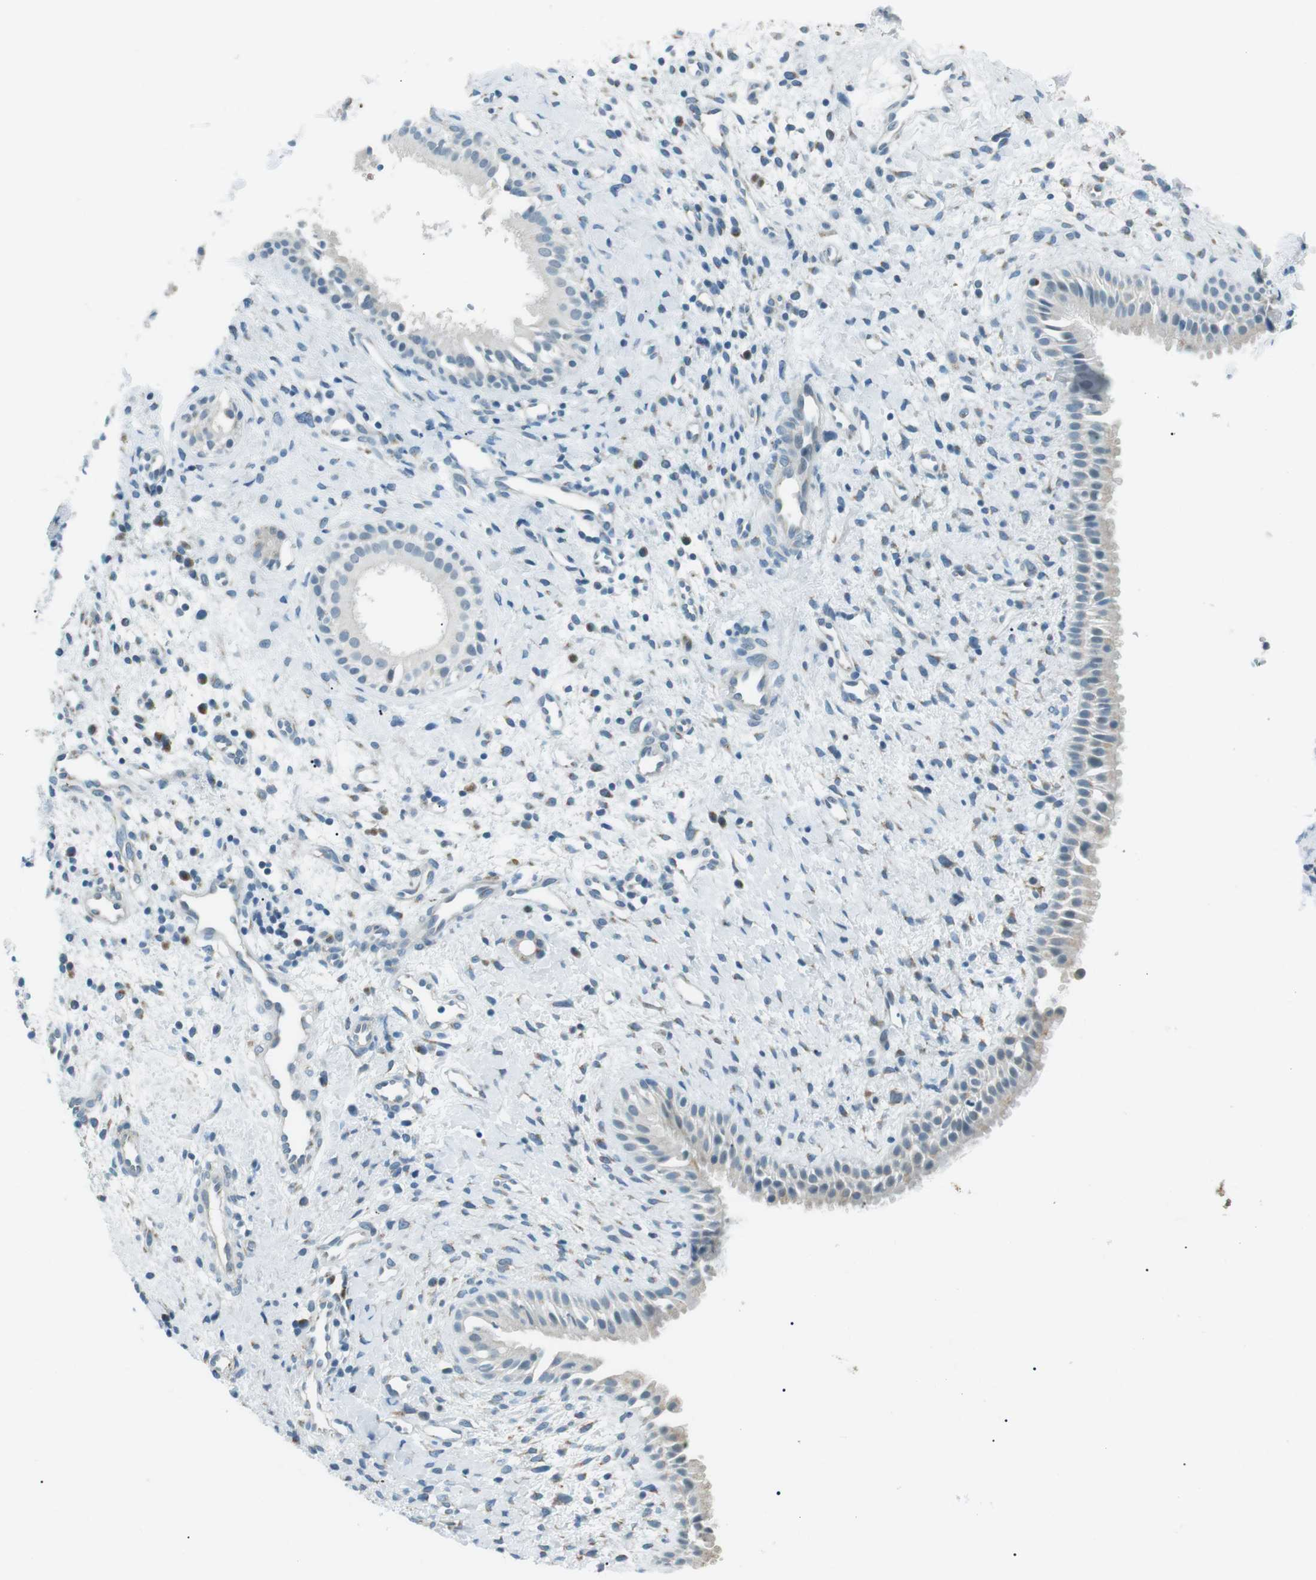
{"staining": {"intensity": "negative", "quantity": "none", "location": "none"}, "tissue": "nasopharynx", "cell_type": "Respiratory epithelial cells", "image_type": "normal", "snomed": [{"axis": "morphology", "description": "Normal tissue, NOS"}, {"axis": "topography", "description": "Nasopharynx"}], "caption": "An image of nasopharynx stained for a protein exhibits no brown staining in respiratory epithelial cells. Nuclei are stained in blue.", "gene": "ENSG00000289724", "patient": {"sex": "male", "age": 22}}